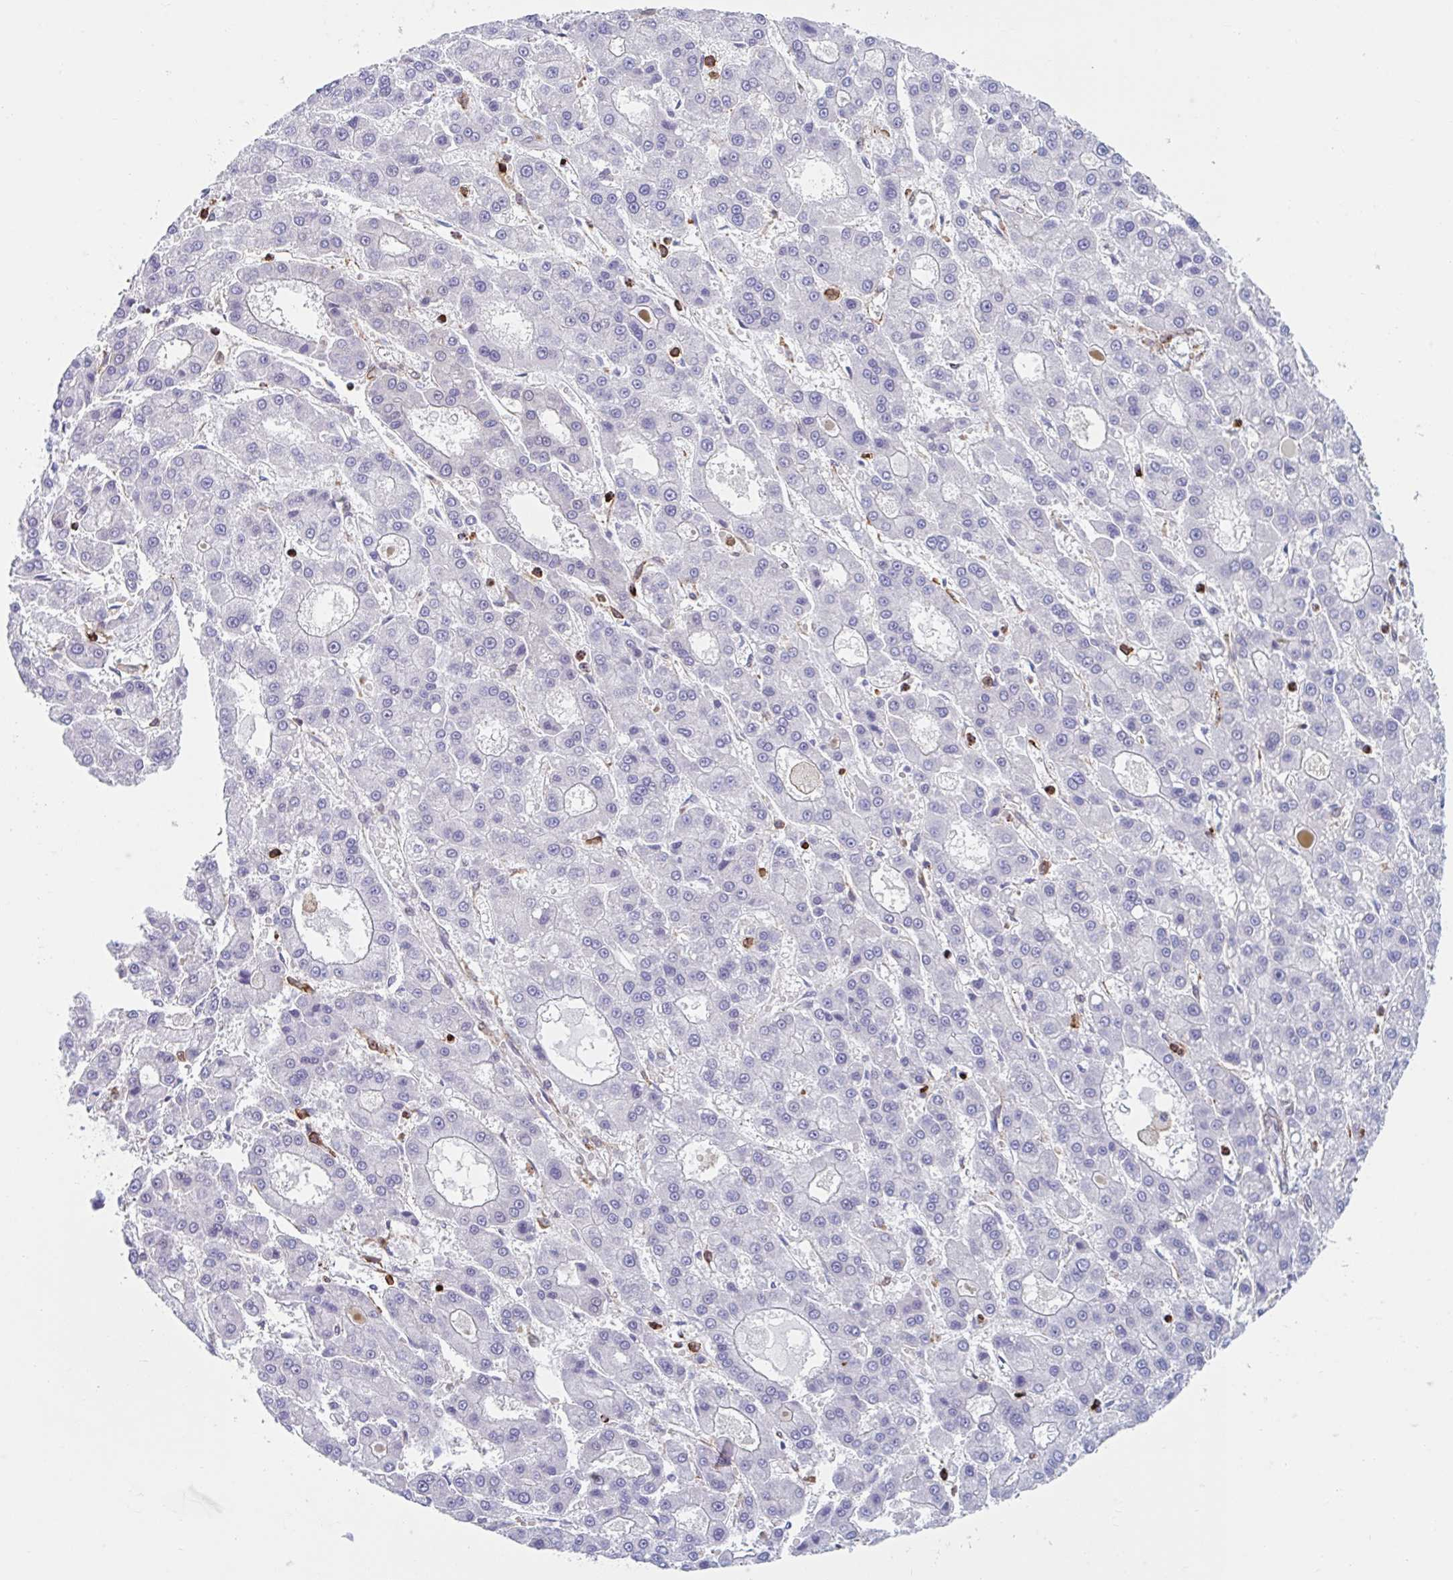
{"staining": {"intensity": "negative", "quantity": "none", "location": "none"}, "tissue": "liver cancer", "cell_type": "Tumor cells", "image_type": "cancer", "snomed": [{"axis": "morphology", "description": "Carcinoma, Hepatocellular, NOS"}, {"axis": "topography", "description": "Liver"}], "caption": "The immunohistochemistry (IHC) image has no significant positivity in tumor cells of liver cancer tissue. (Immunohistochemistry (ihc), brightfield microscopy, high magnification).", "gene": "EFHD1", "patient": {"sex": "male", "age": 70}}